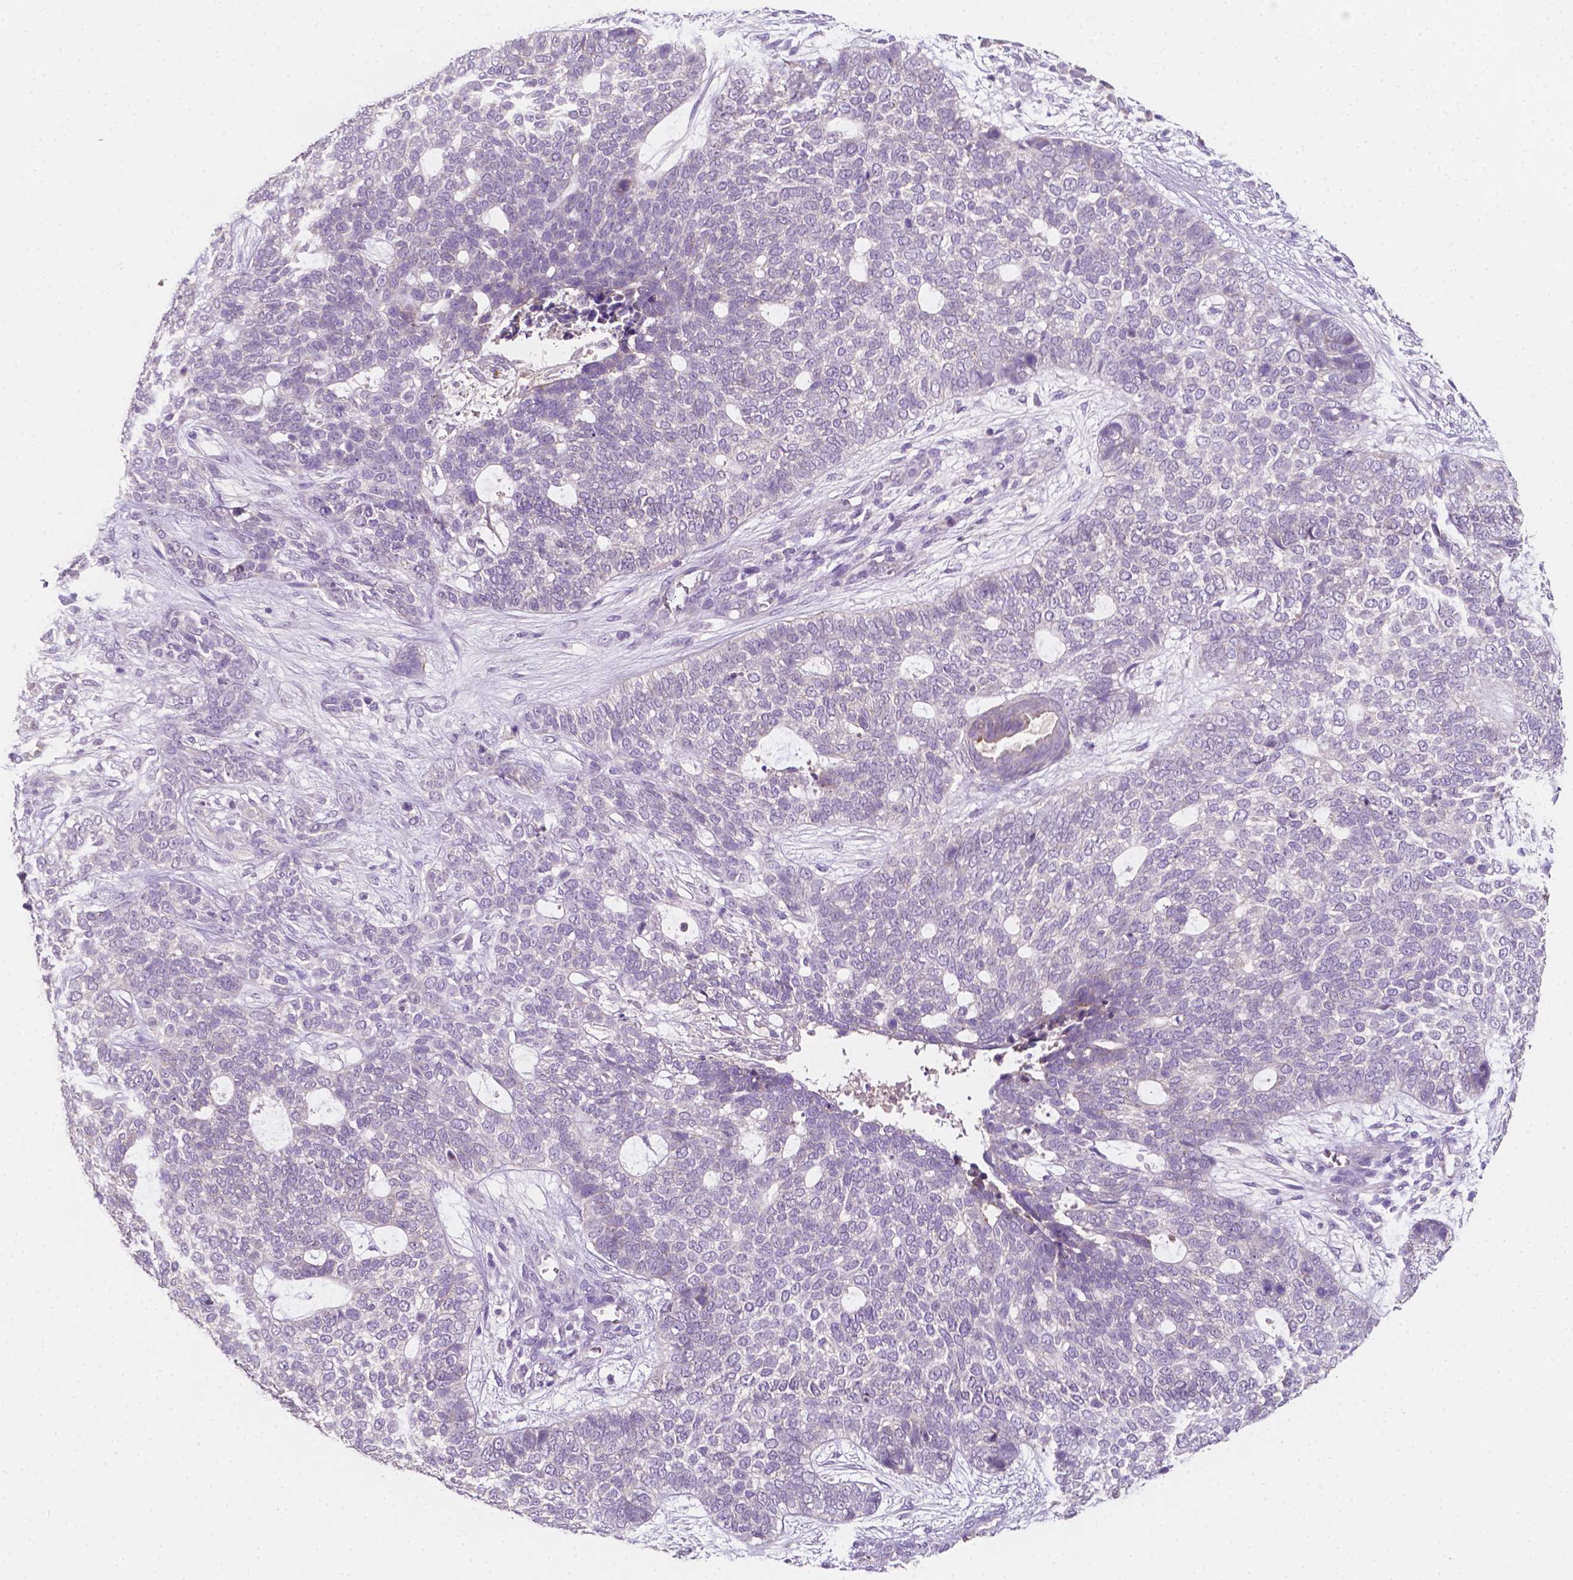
{"staining": {"intensity": "negative", "quantity": "none", "location": "none"}, "tissue": "skin cancer", "cell_type": "Tumor cells", "image_type": "cancer", "snomed": [{"axis": "morphology", "description": "Basal cell carcinoma"}, {"axis": "topography", "description": "Skin"}], "caption": "Tumor cells show no significant positivity in basal cell carcinoma (skin).", "gene": "EGFR", "patient": {"sex": "female", "age": 69}}